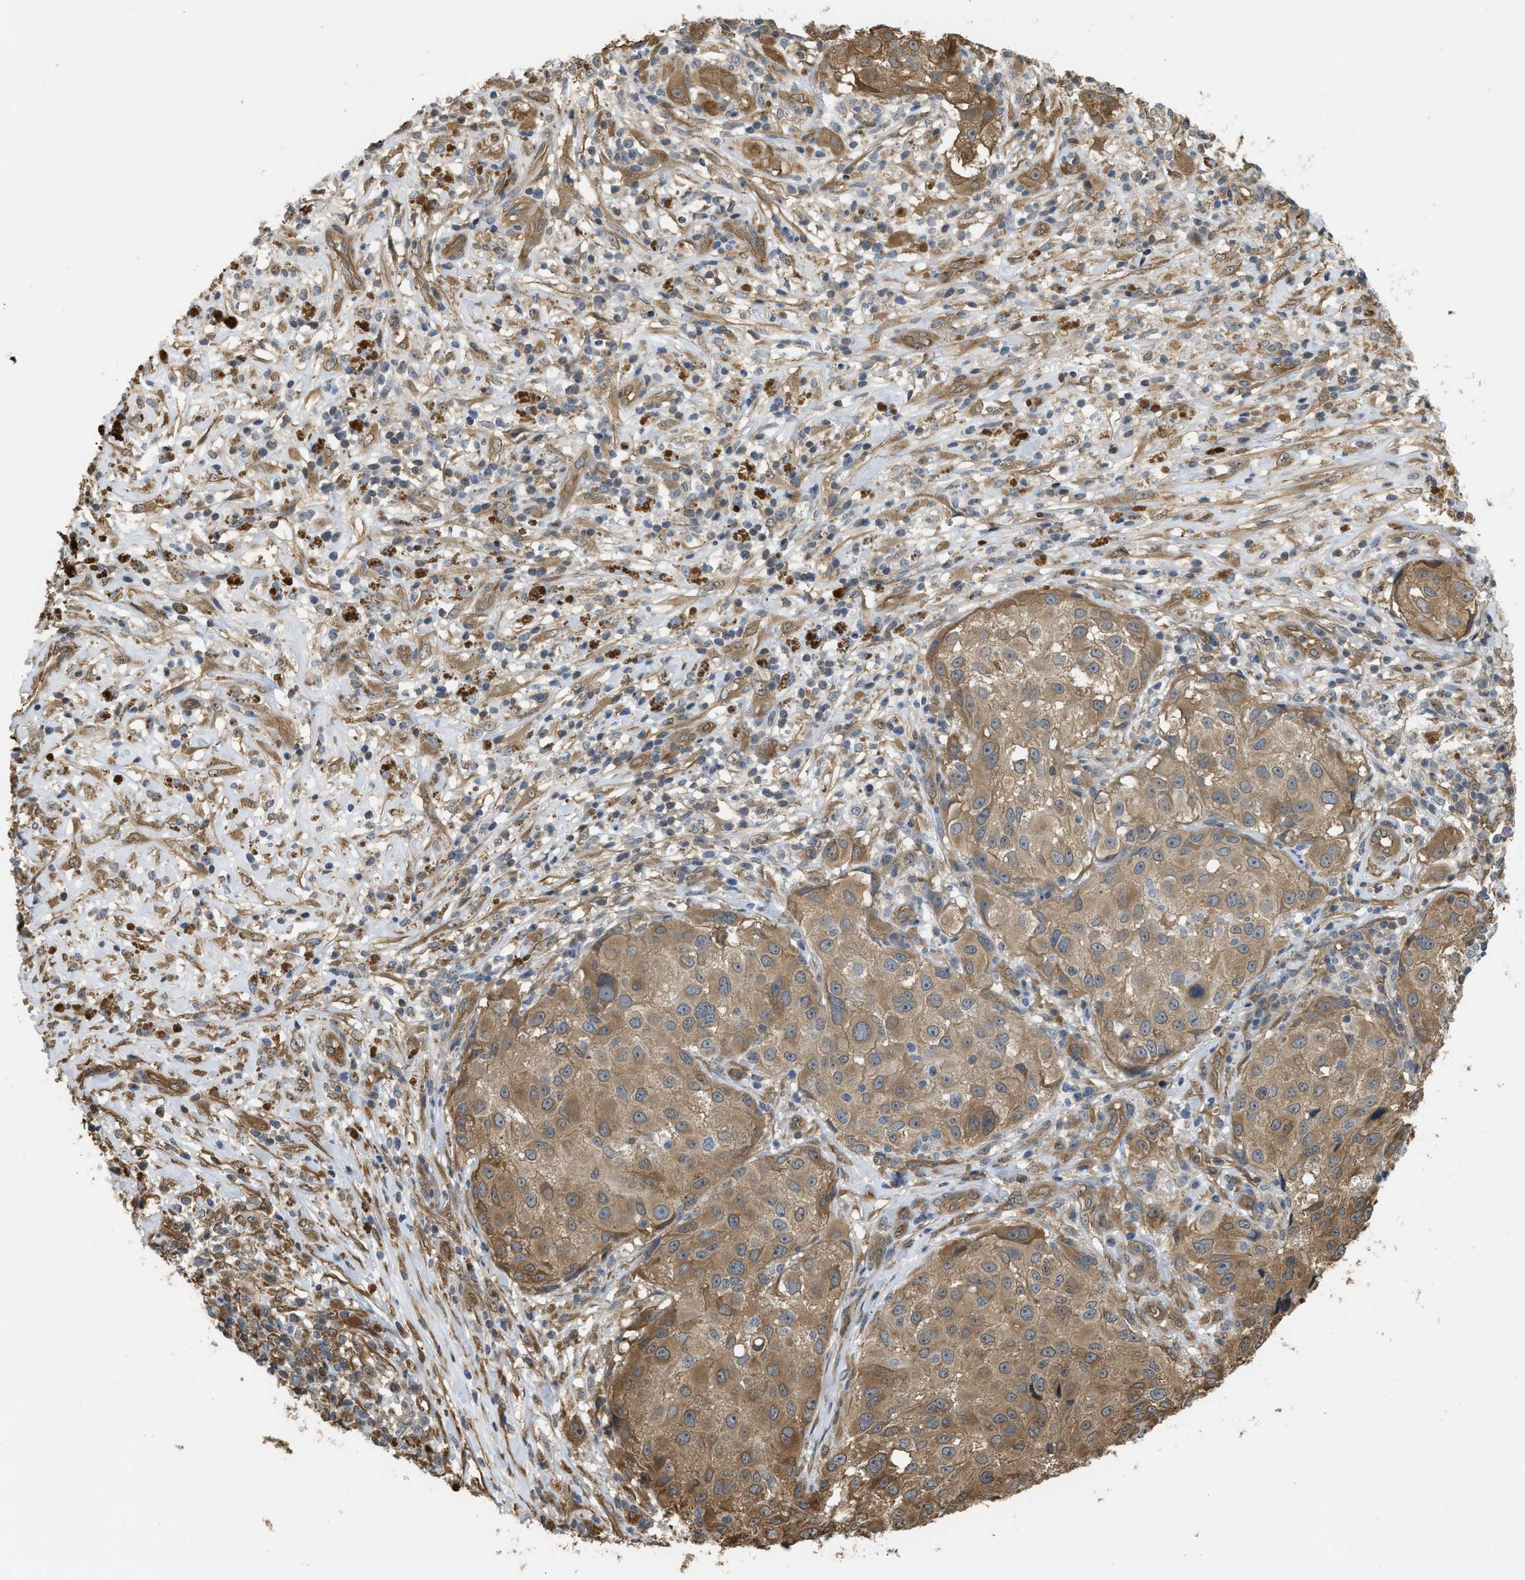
{"staining": {"intensity": "weak", "quantity": ">75%", "location": "cytoplasmic/membranous"}, "tissue": "melanoma", "cell_type": "Tumor cells", "image_type": "cancer", "snomed": [{"axis": "morphology", "description": "Necrosis, NOS"}, {"axis": "morphology", "description": "Malignant melanoma, NOS"}, {"axis": "topography", "description": "Skin"}], "caption": "Melanoma was stained to show a protein in brown. There is low levels of weak cytoplasmic/membranous positivity in about >75% of tumor cells. Immunohistochemistry (ihc) stains the protein of interest in brown and the nuclei are stained blue.", "gene": "BAG3", "patient": {"sex": "female", "age": 87}}